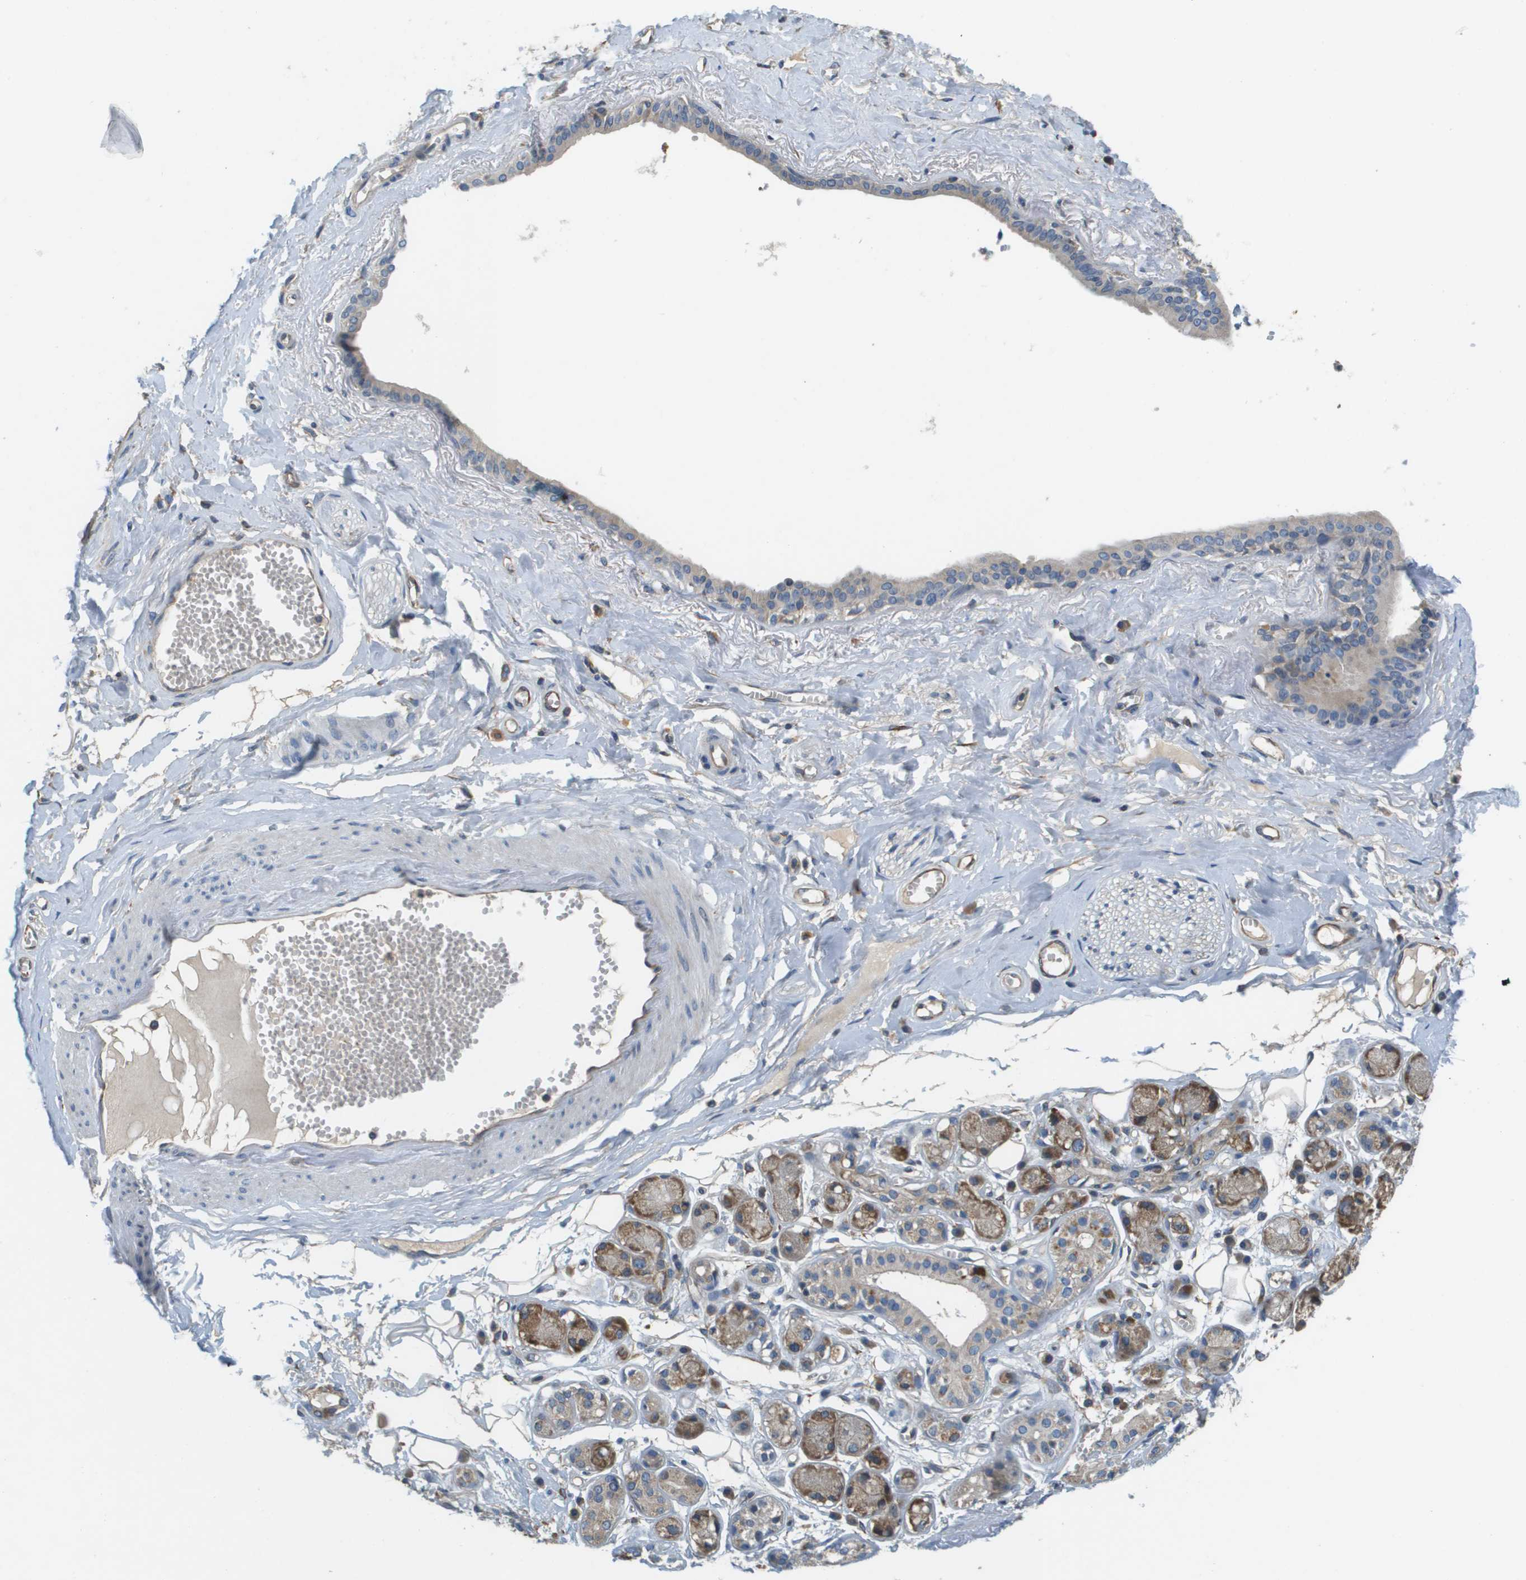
{"staining": {"intensity": "weak", "quantity": ">75%", "location": "cytoplasmic/membranous"}, "tissue": "adipose tissue", "cell_type": "Adipocytes", "image_type": "normal", "snomed": [{"axis": "morphology", "description": "Normal tissue, NOS"}, {"axis": "morphology", "description": "Inflammation, NOS"}, {"axis": "topography", "description": "Salivary gland"}, {"axis": "topography", "description": "Peripheral nerve tissue"}], "caption": "Weak cytoplasmic/membranous staining for a protein is appreciated in about >75% of adipocytes of benign adipose tissue using immunohistochemistry (IHC).", "gene": "SAMSN1", "patient": {"sex": "female", "age": 75}}